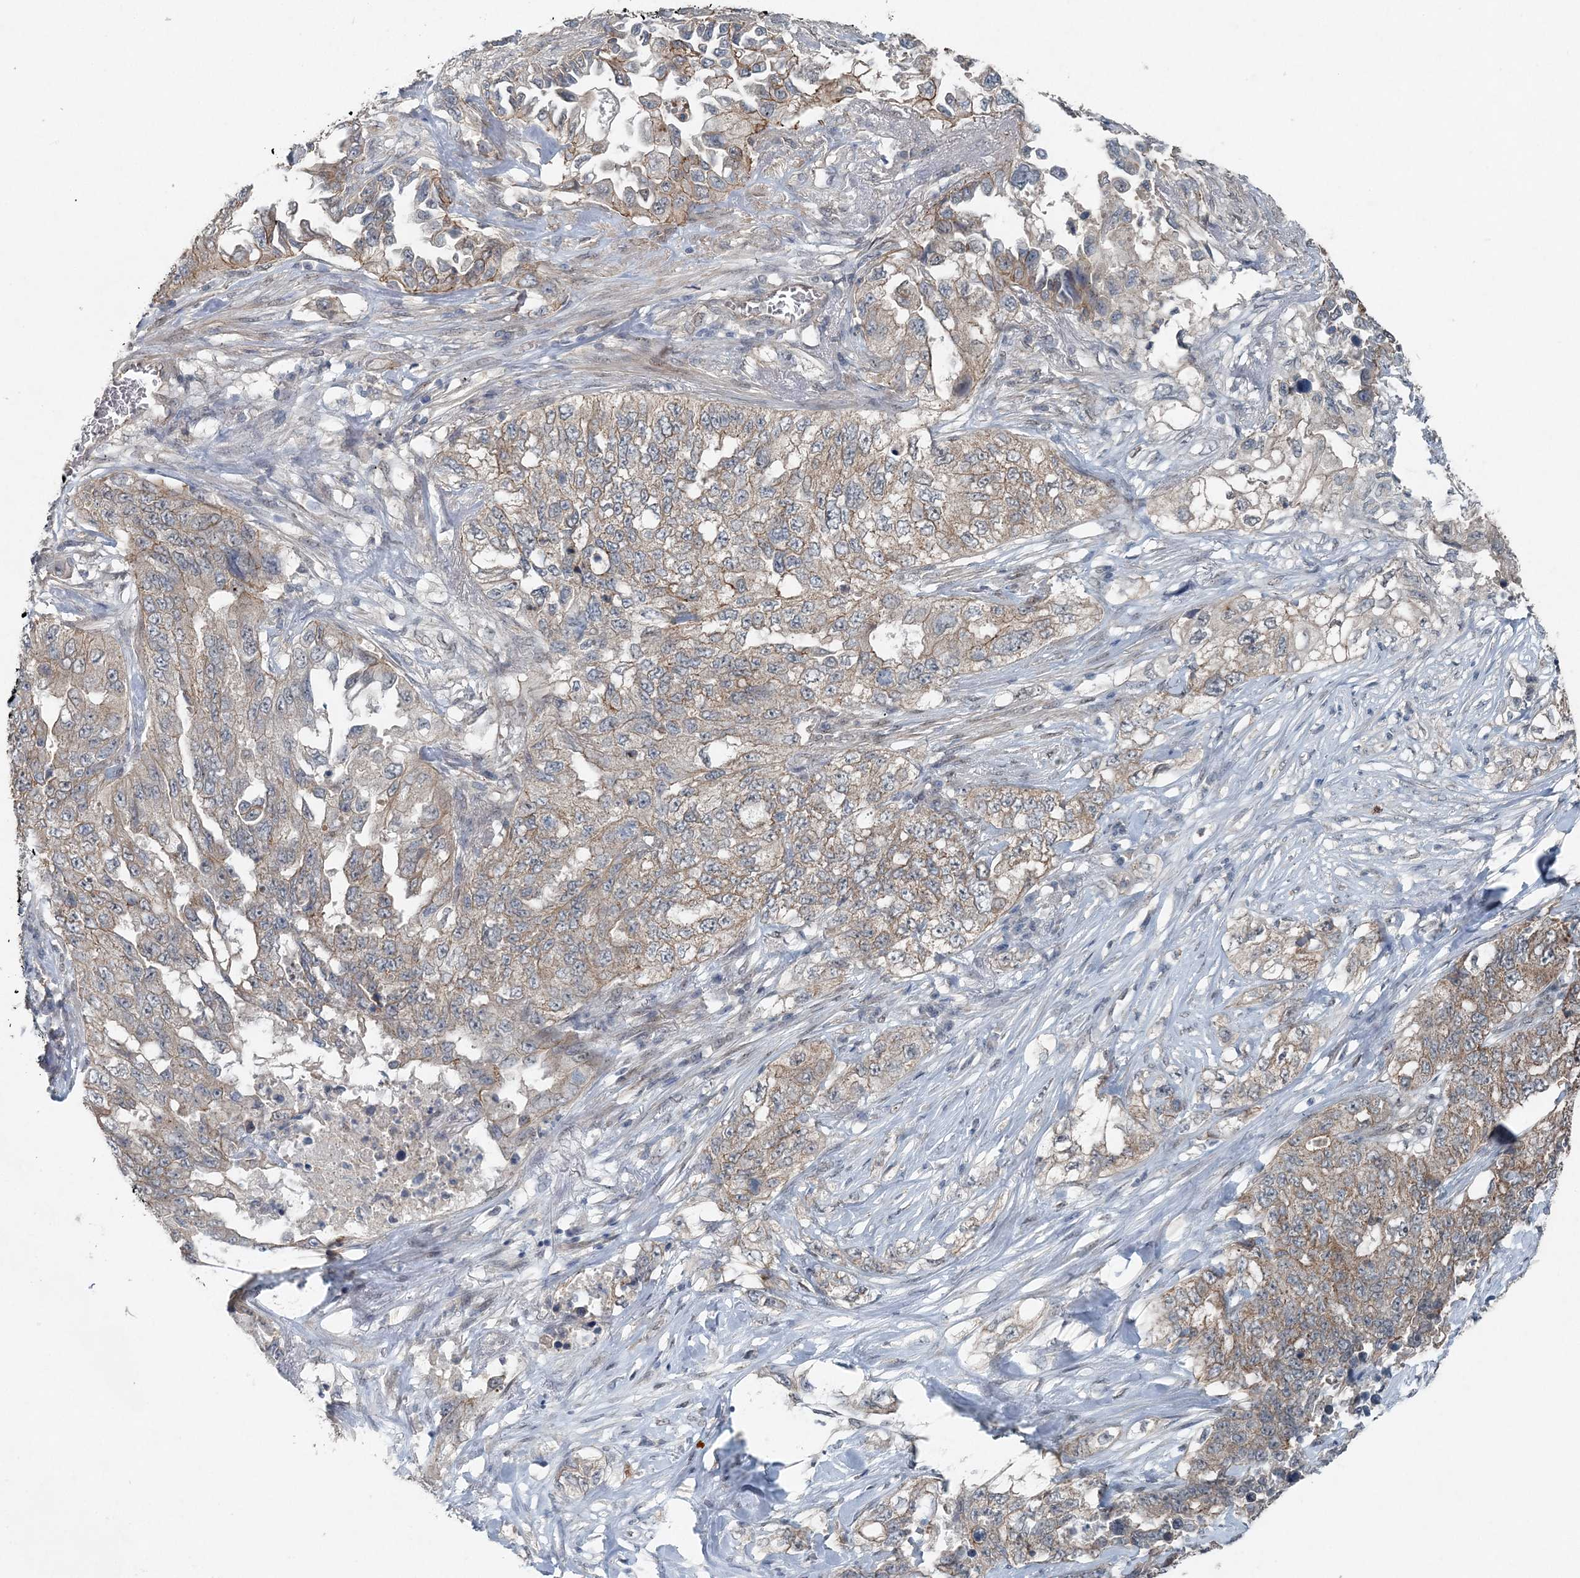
{"staining": {"intensity": "weak", "quantity": "25%-75%", "location": "cytoplasmic/membranous"}, "tissue": "lung cancer", "cell_type": "Tumor cells", "image_type": "cancer", "snomed": [{"axis": "morphology", "description": "Adenocarcinoma, NOS"}, {"axis": "topography", "description": "Lung"}], "caption": "IHC histopathology image of neoplastic tissue: human lung adenocarcinoma stained using immunohistochemistry exhibits low levels of weak protein expression localized specifically in the cytoplasmic/membranous of tumor cells, appearing as a cytoplasmic/membranous brown color.", "gene": "VSIG2", "patient": {"sex": "female", "age": 51}}